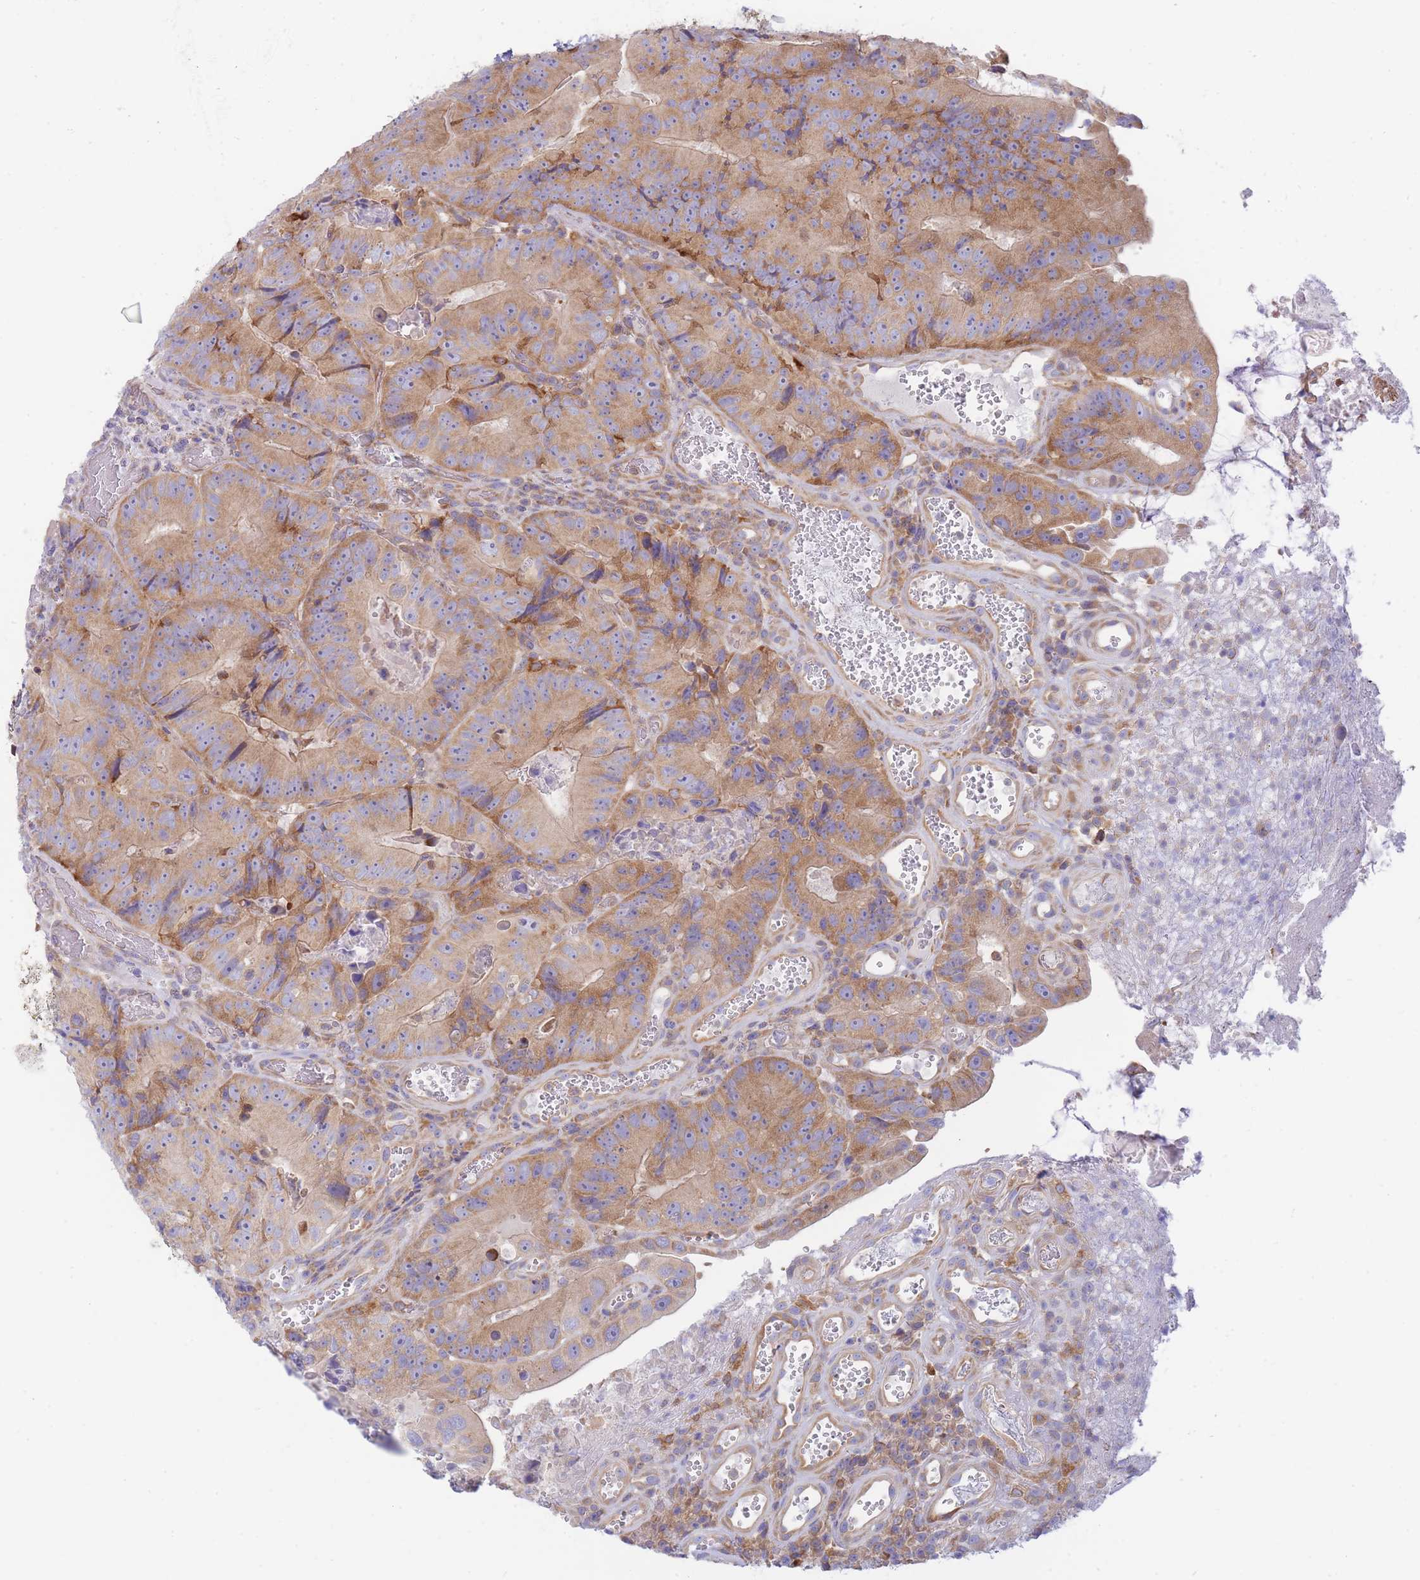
{"staining": {"intensity": "moderate", "quantity": ">75%", "location": "cytoplasmic/membranous"}, "tissue": "colorectal cancer", "cell_type": "Tumor cells", "image_type": "cancer", "snomed": [{"axis": "morphology", "description": "Adenocarcinoma, NOS"}, {"axis": "topography", "description": "Colon"}], "caption": "Colorectal adenocarcinoma stained for a protein (brown) exhibits moderate cytoplasmic/membranous positive staining in about >75% of tumor cells.", "gene": "SH2B2", "patient": {"sex": "female", "age": 86}}